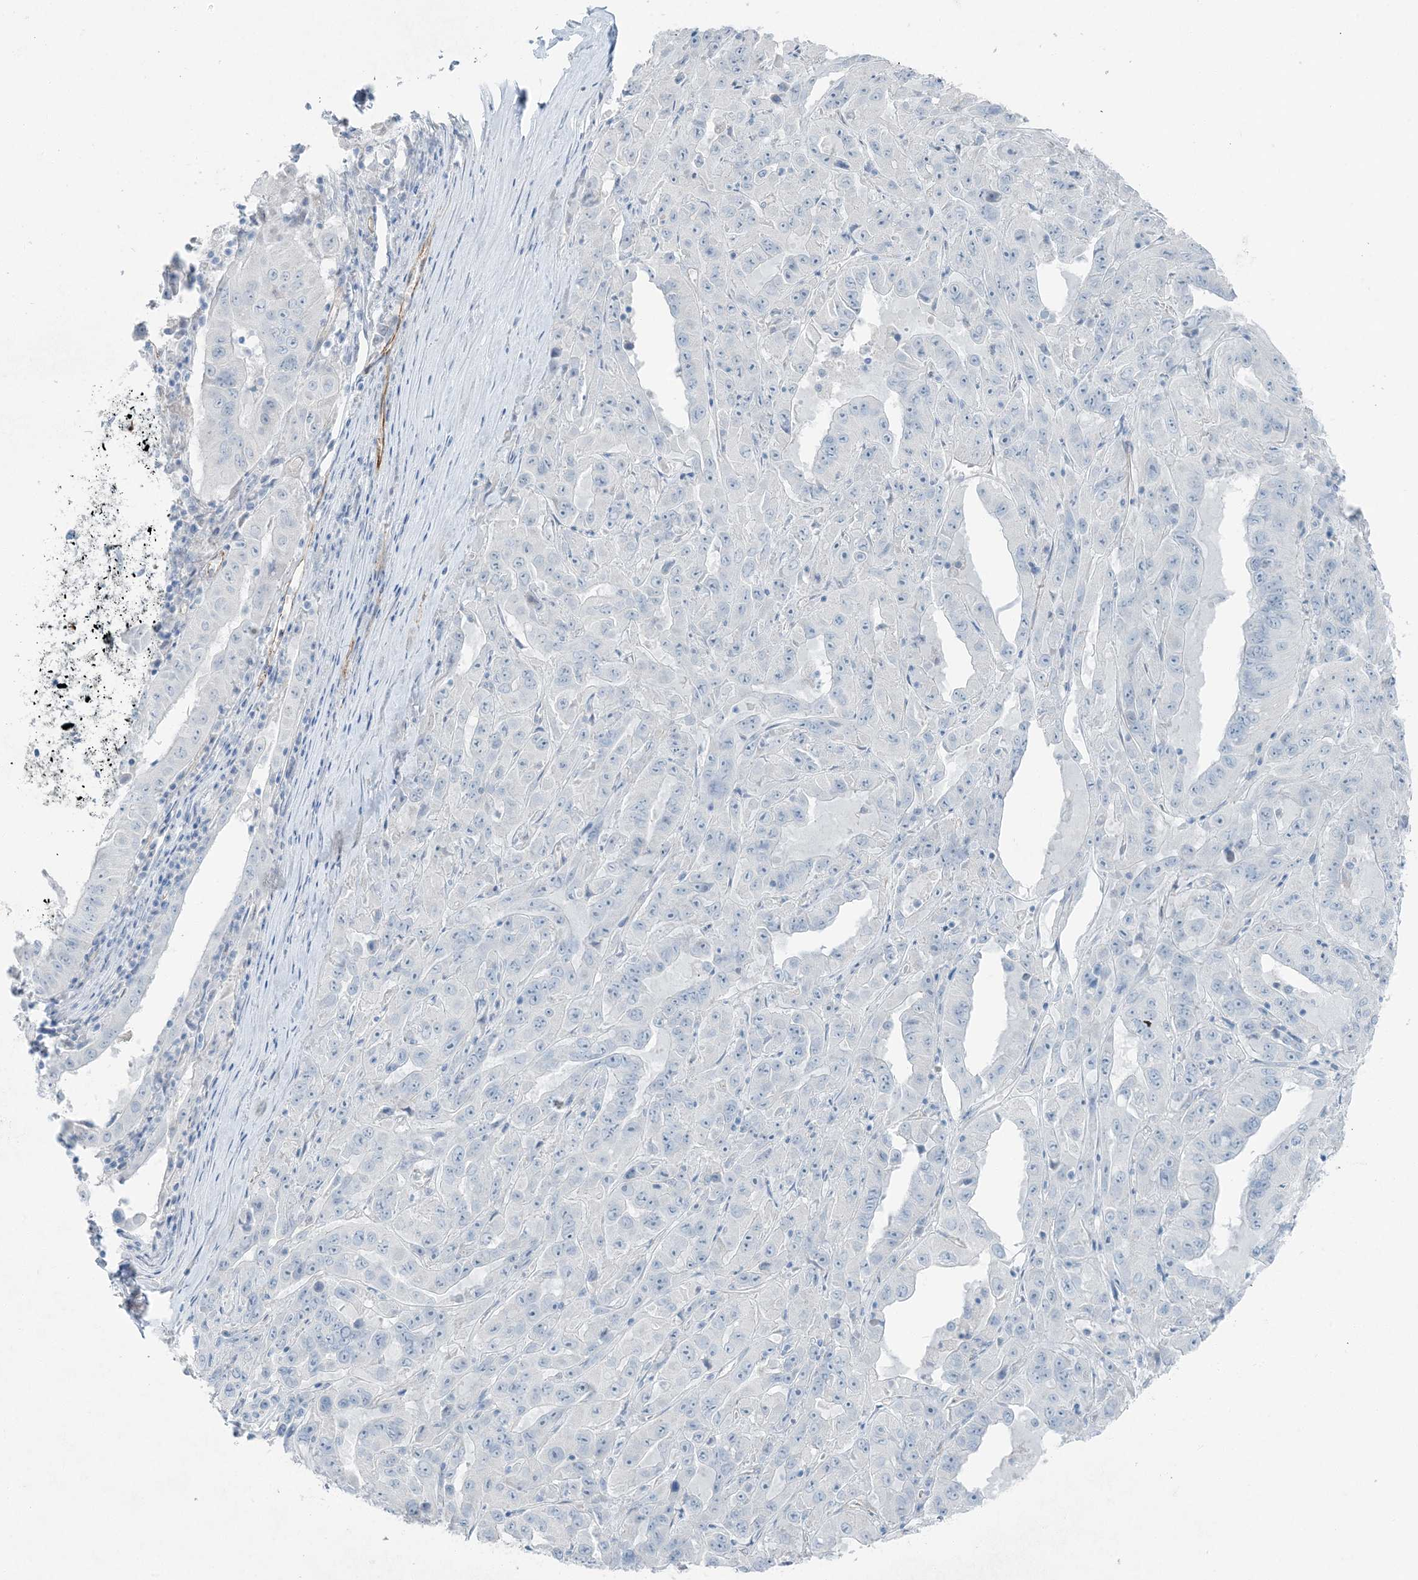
{"staining": {"intensity": "negative", "quantity": "none", "location": "none"}, "tissue": "pancreatic cancer", "cell_type": "Tumor cells", "image_type": "cancer", "snomed": [{"axis": "morphology", "description": "Adenocarcinoma, NOS"}, {"axis": "topography", "description": "Pancreas"}], "caption": "Pancreatic cancer (adenocarcinoma) was stained to show a protein in brown. There is no significant staining in tumor cells.", "gene": "PGM5", "patient": {"sex": "male", "age": 63}}